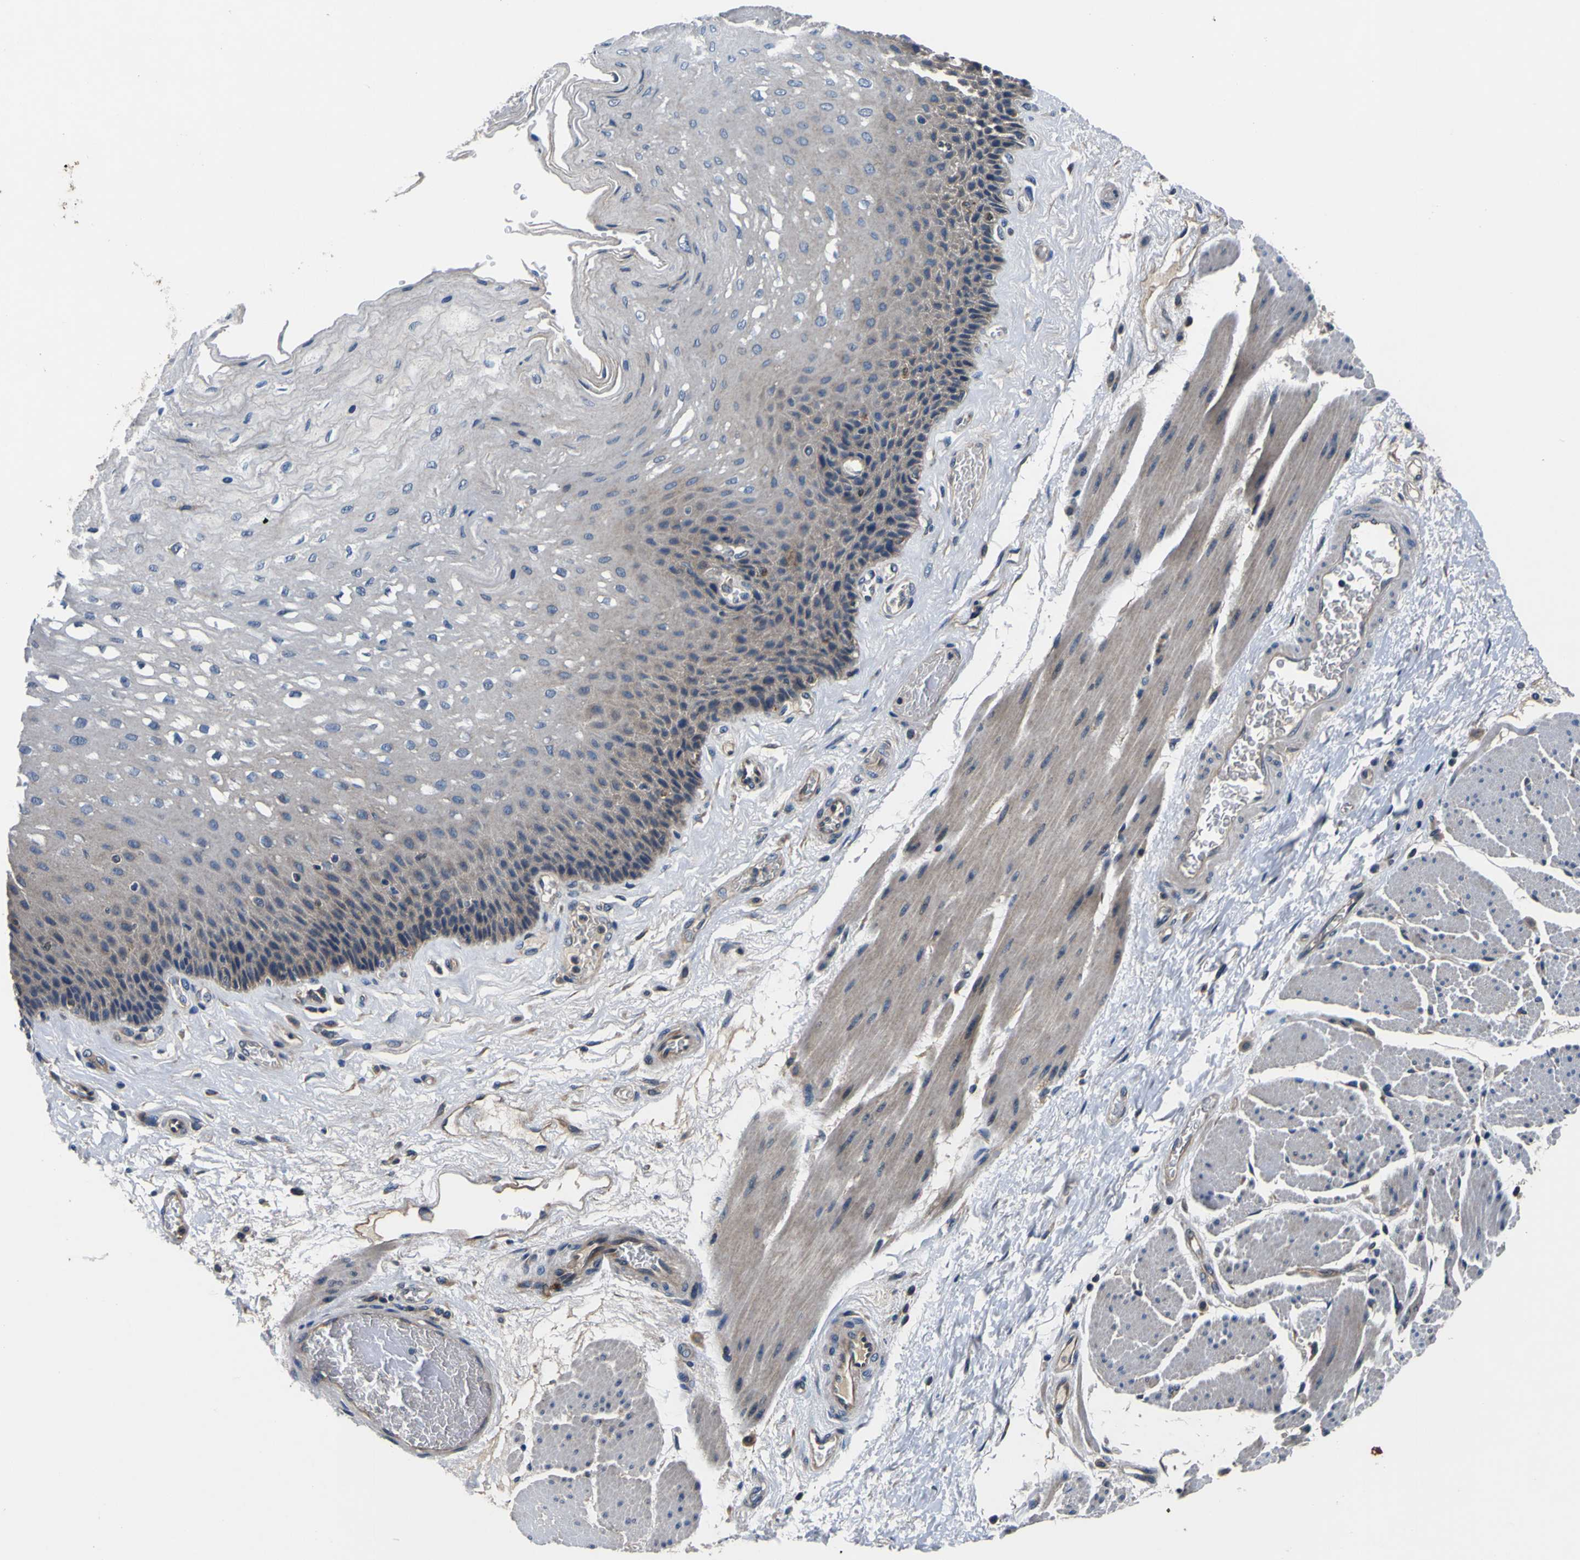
{"staining": {"intensity": "weak", "quantity": "25%-75%", "location": "cytoplasmic/membranous"}, "tissue": "esophagus", "cell_type": "Squamous epithelial cells", "image_type": "normal", "snomed": [{"axis": "morphology", "description": "Normal tissue, NOS"}, {"axis": "topography", "description": "Esophagus"}], "caption": "Brown immunohistochemical staining in unremarkable human esophagus displays weak cytoplasmic/membranous staining in approximately 25%-75% of squamous epithelial cells. (DAB IHC with brightfield microscopy, high magnification).", "gene": "EPHB4", "patient": {"sex": "female", "age": 72}}